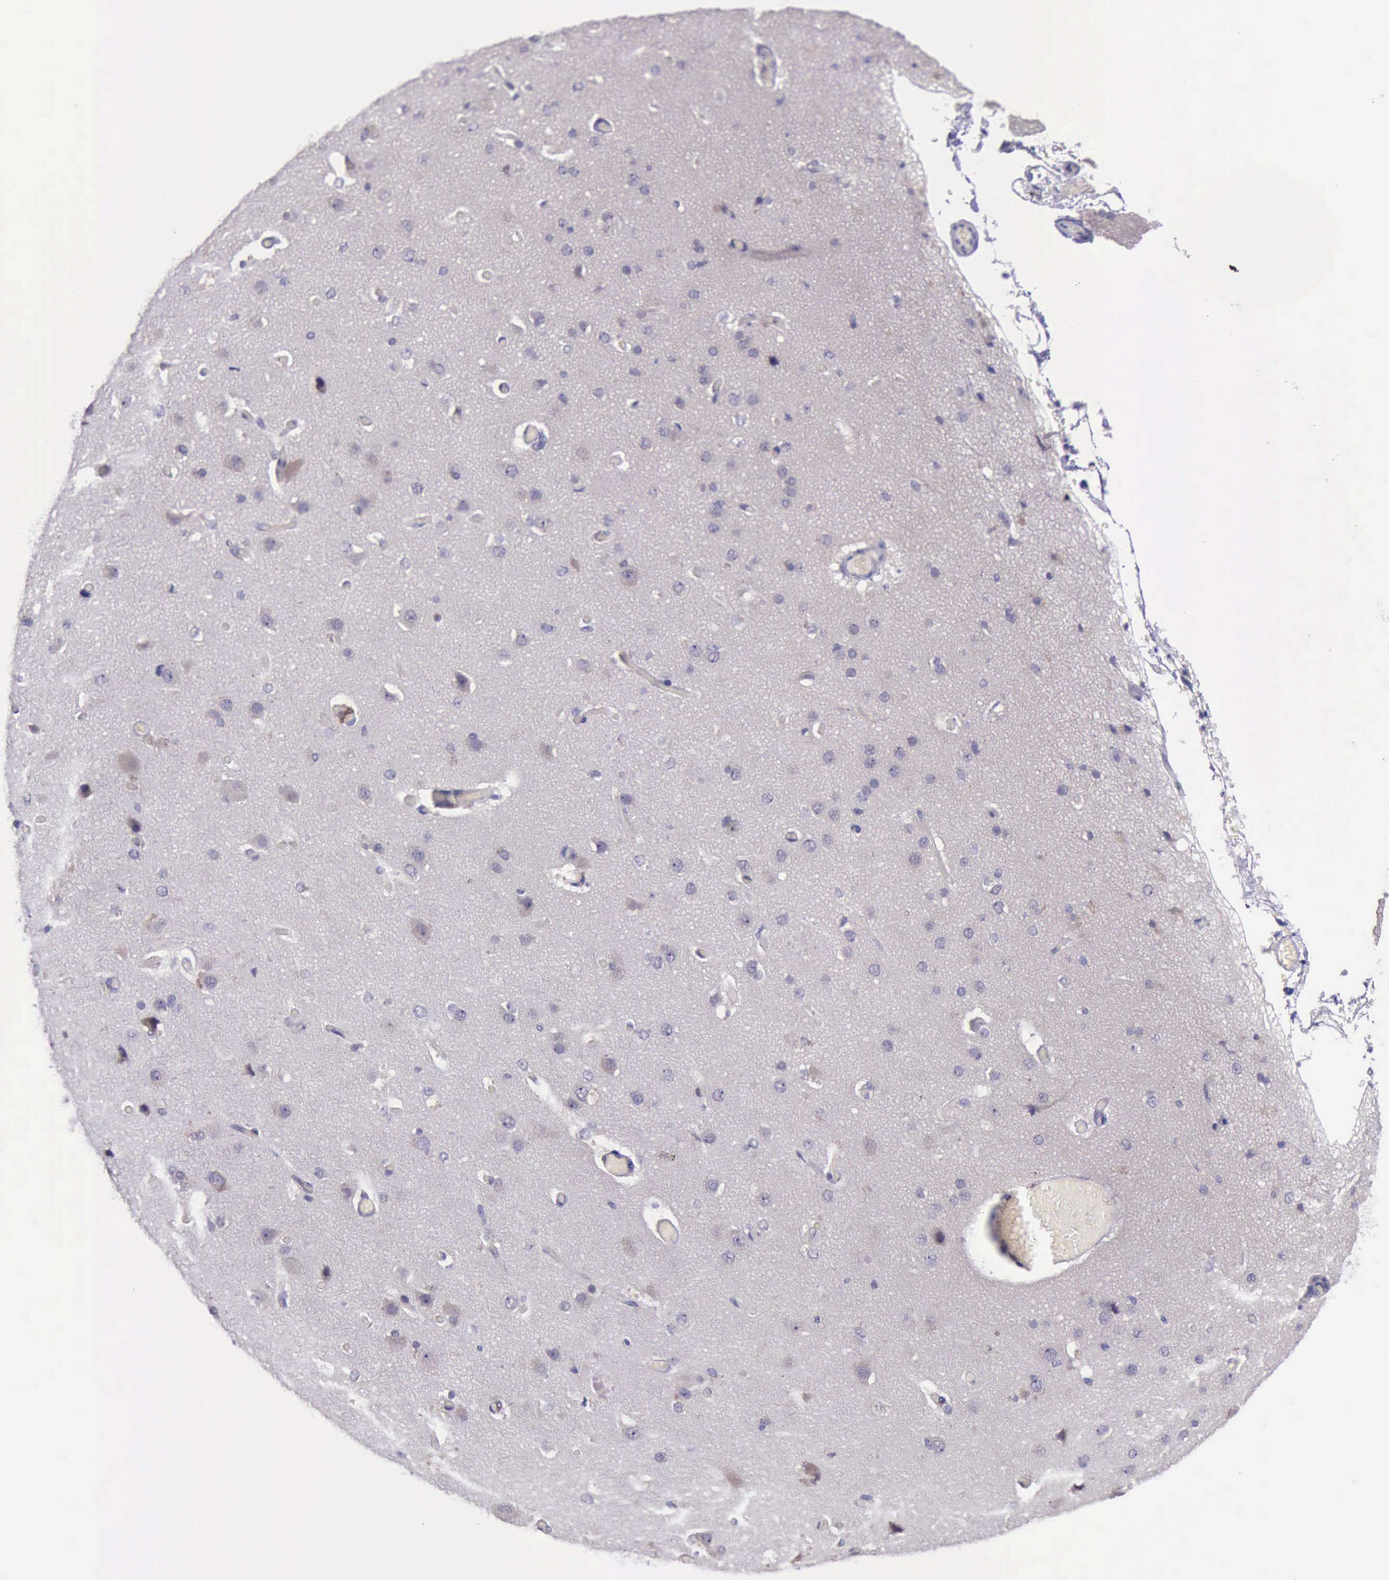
{"staining": {"intensity": "negative", "quantity": "none", "location": "none"}, "tissue": "cerebral cortex", "cell_type": "Endothelial cells", "image_type": "normal", "snomed": [{"axis": "morphology", "description": "Normal tissue, NOS"}, {"axis": "morphology", "description": "Glioma, malignant, High grade"}, {"axis": "topography", "description": "Cerebral cortex"}], "caption": "Photomicrograph shows no protein positivity in endothelial cells of unremarkable cerebral cortex. (DAB (3,3'-diaminobenzidine) immunohistochemistry (IHC) with hematoxylin counter stain).", "gene": "PLEK2", "patient": {"sex": "male", "age": 77}}